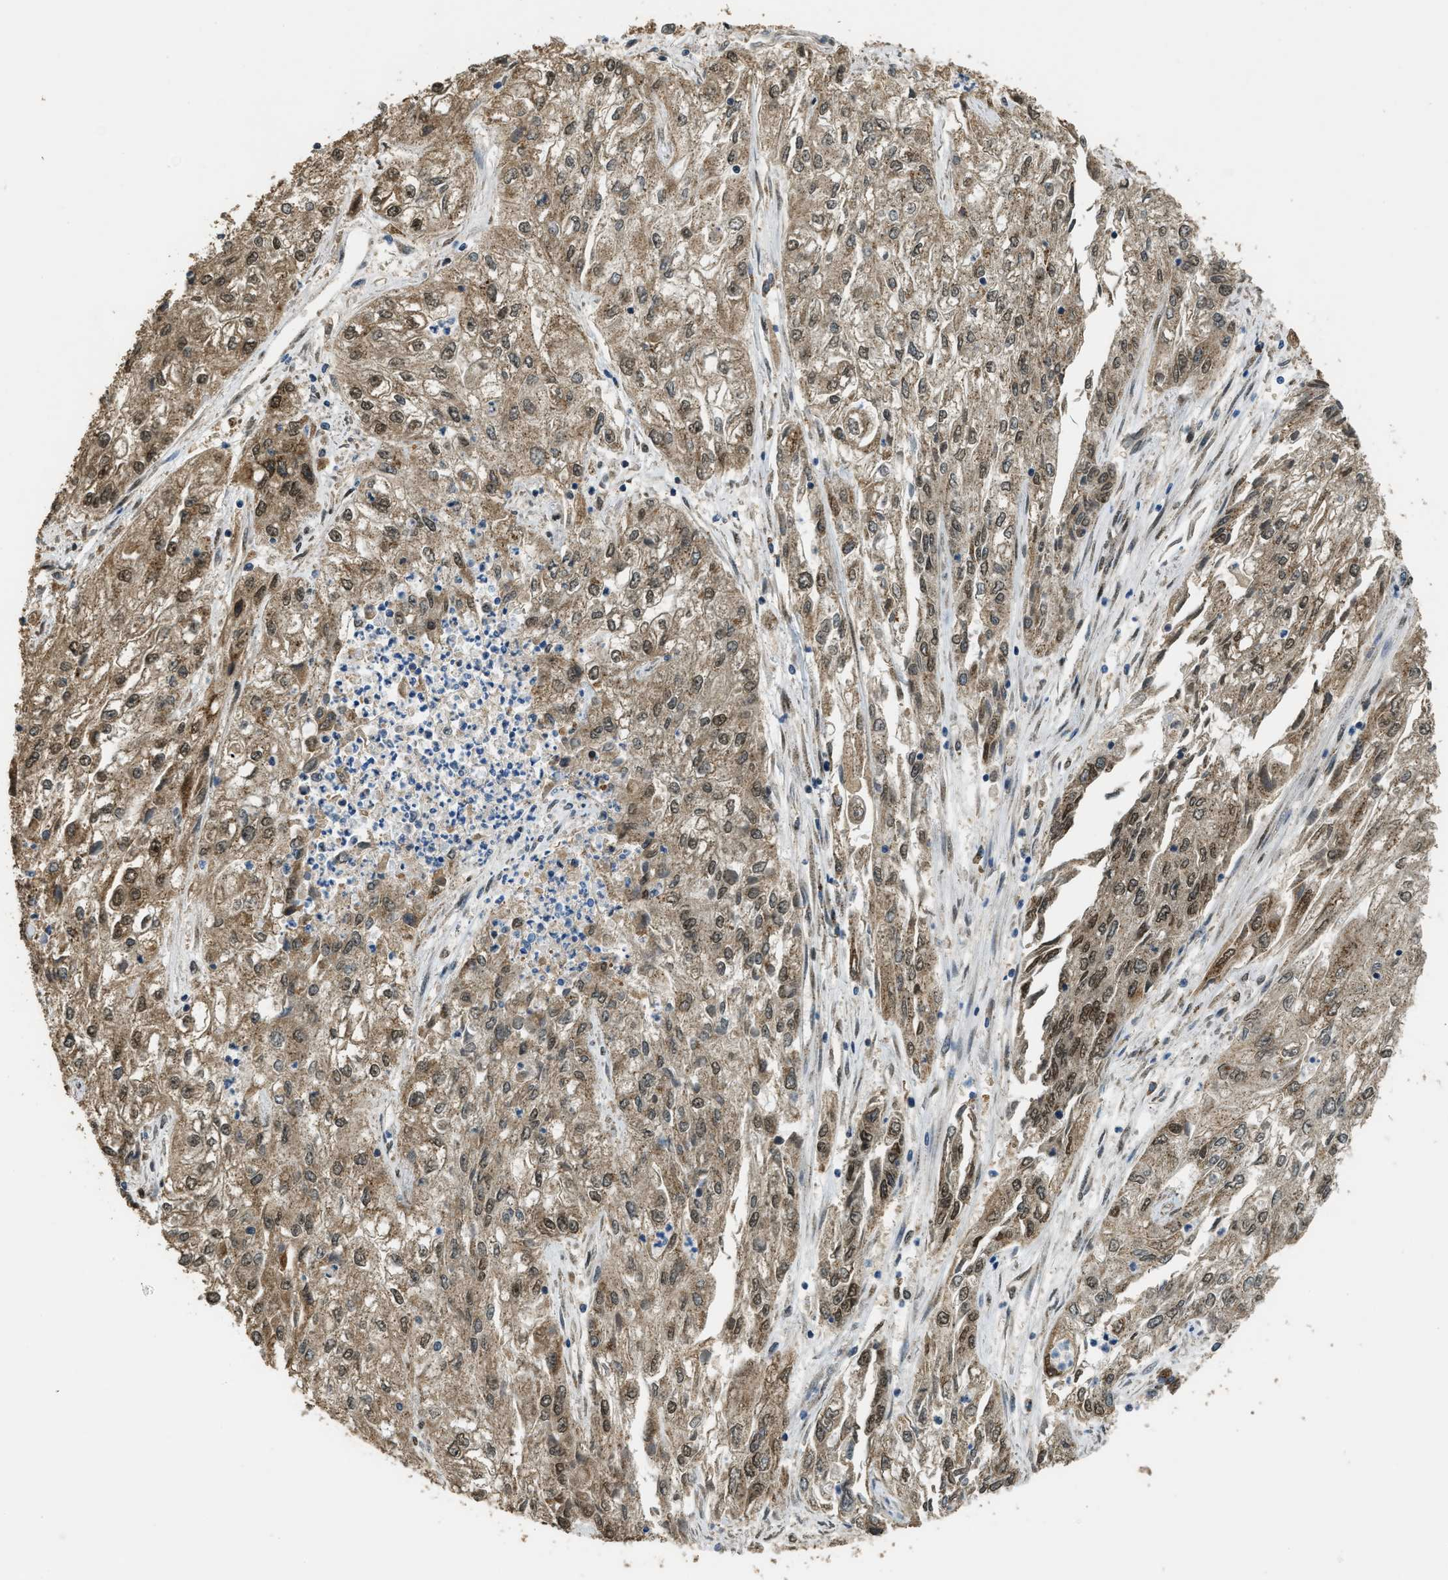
{"staining": {"intensity": "moderate", "quantity": ">75%", "location": "cytoplasmic/membranous"}, "tissue": "endometrial cancer", "cell_type": "Tumor cells", "image_type": "cancer", "snomed": [{"axis": "morphology", "description": "Adenocarcinoma, NOS"}, {"axis": "topography", "description": "Endometrium"}], "caption": "An image of endometrial adenocarcinoma stained for a protein exhibits moderate cytoplasmic/membranous brown staining in tumor cells.", "gene": "IPO7", "patient": {"sex": "female", "age": 49}}